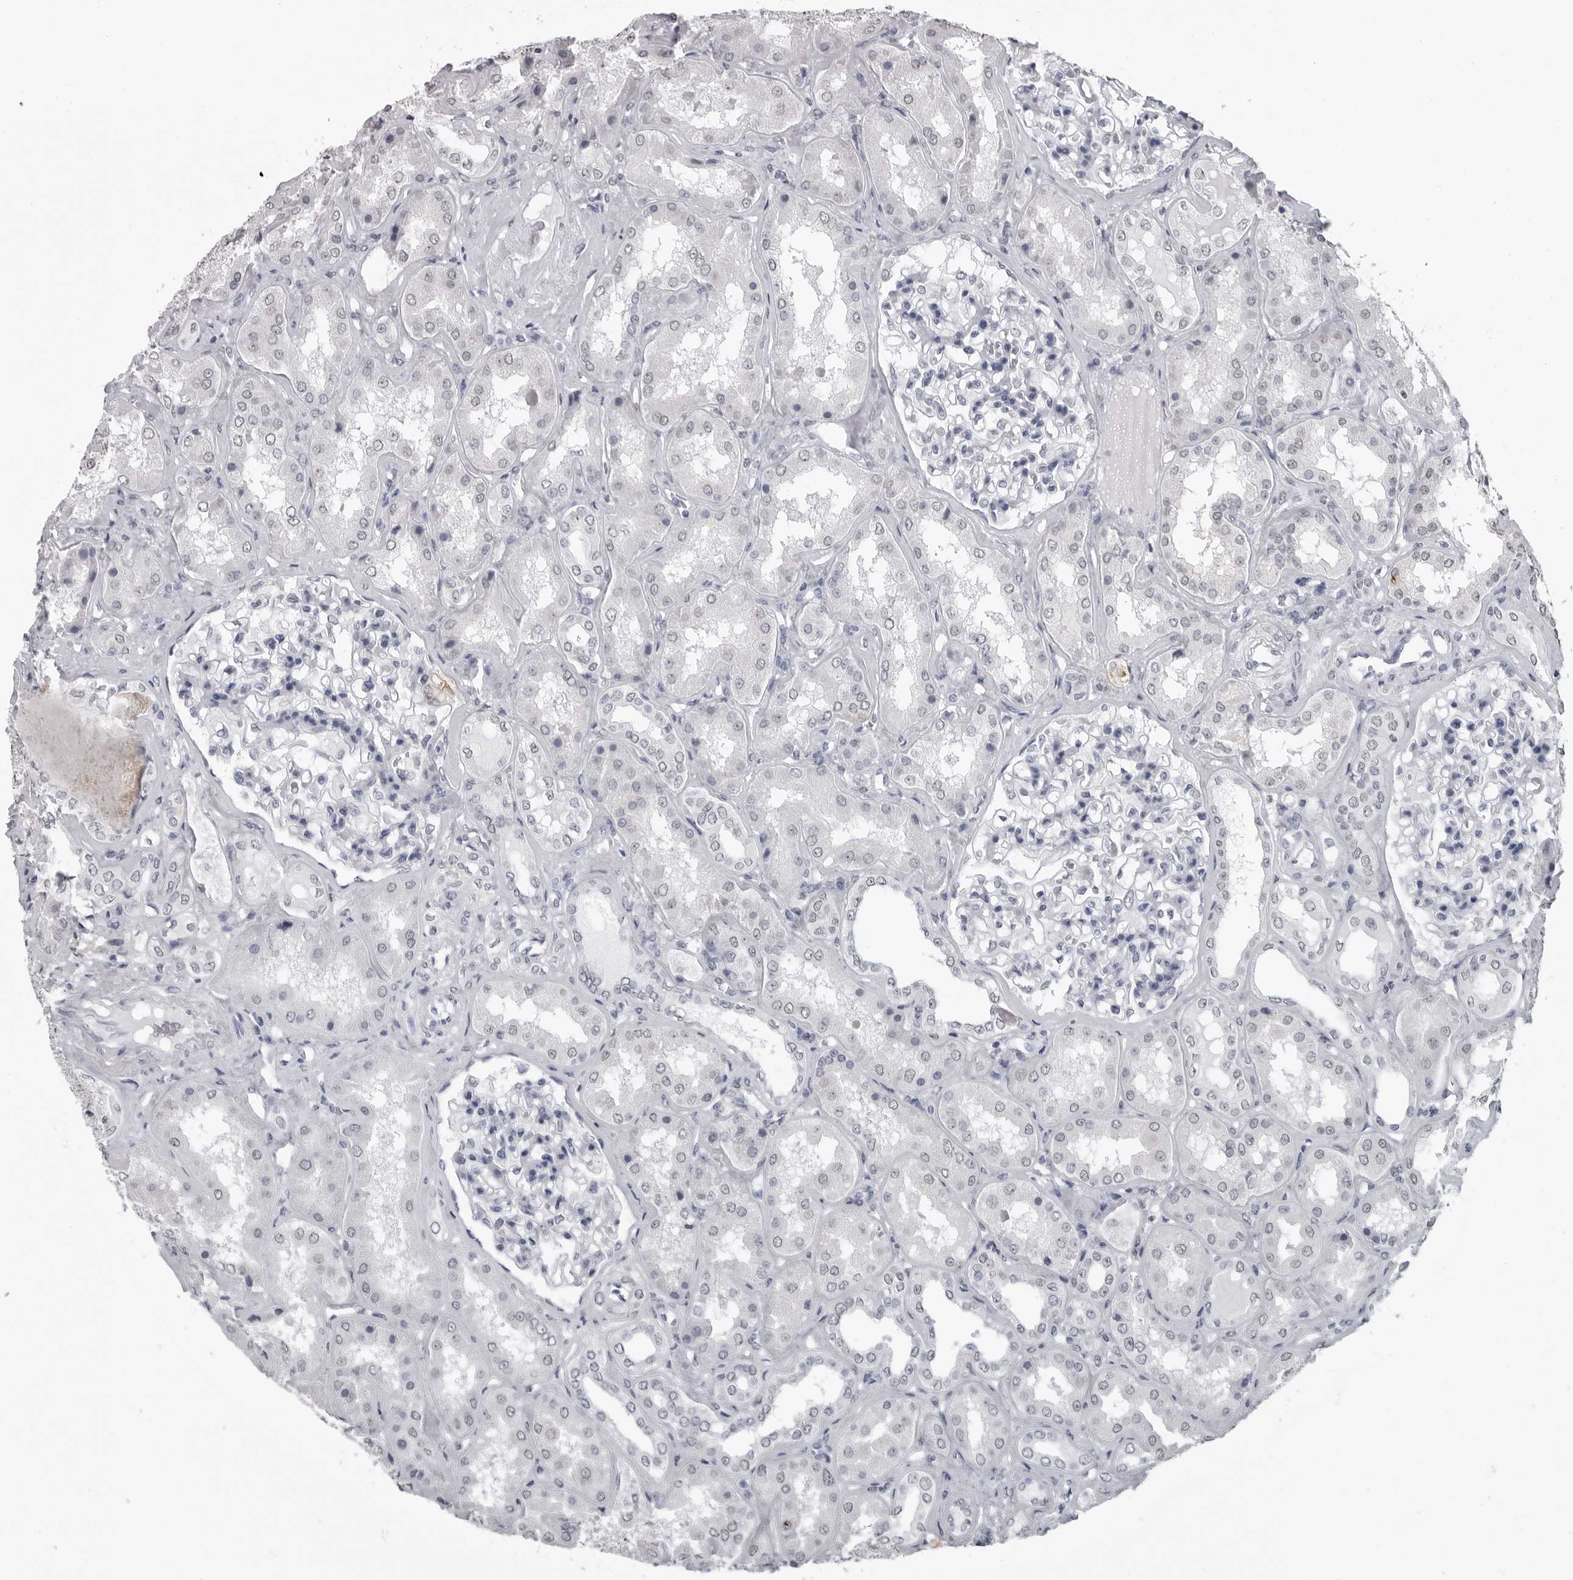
{"staining": {"intensity": "negative", "quantity": "none", "location": "none"}, "tissue": "kidney", "cell_type": "Cells in glomeruli", "image_type": "normal", "snomed": [{"axis": "morphology", "description": "Normal tissue, NOS"}, {"axis": "topography", "description": "Kidney"}], "caption": "The micrograph shows no staining of cells in glomeruli in unremarkable kidney.", "gene": "HEPACAM", "patient": {"sex": "female", "age": 56}}